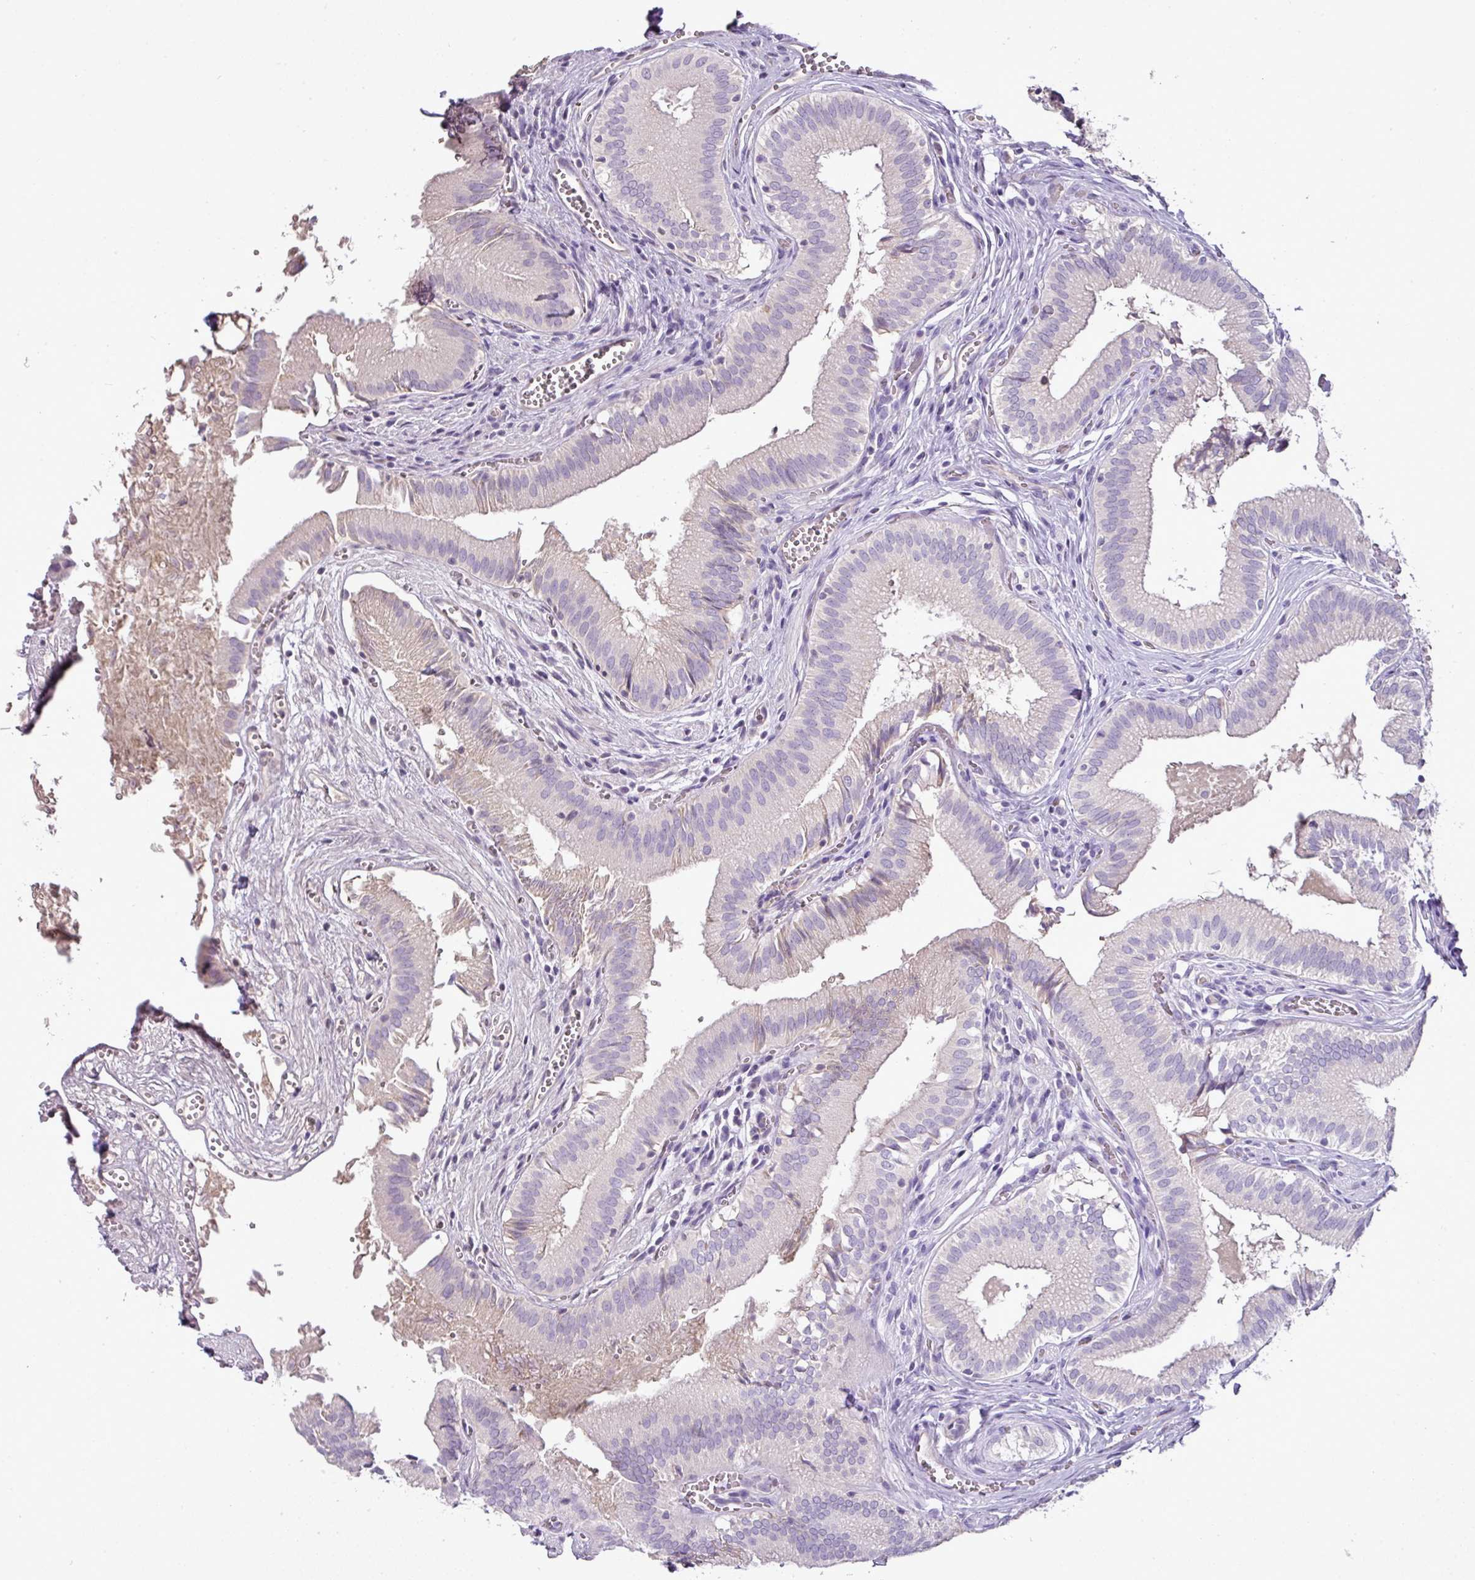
{"staining": {"intensity": "moderate", "quantity": "<25%", "location": "cytoplasmic/membranous"}, "tissue": "gallbladder", "cell_type": "Glandular cells", "image_type": "normal", "snomed": [{"axis": "morphology", "description": "Normal tissue, NOS"}, {"axis": "topography", "description": "Gallbladder"}, {"axis": "topography", "description": "Peripheral nerve tissue"}], "caption": "A micrograph of human gallbladder stained for a protein demonstrates moderate cytoplasmic/membranous brown staining in glandular cells. The protein is stained brown, and the nuclei are stained in blue (DAB (3,3'-diaminobenzidine) IHC with brightfield microscopy, high magnification).", "gene": "BRINP2", "patient": {"sex": "male", "age": 17}}